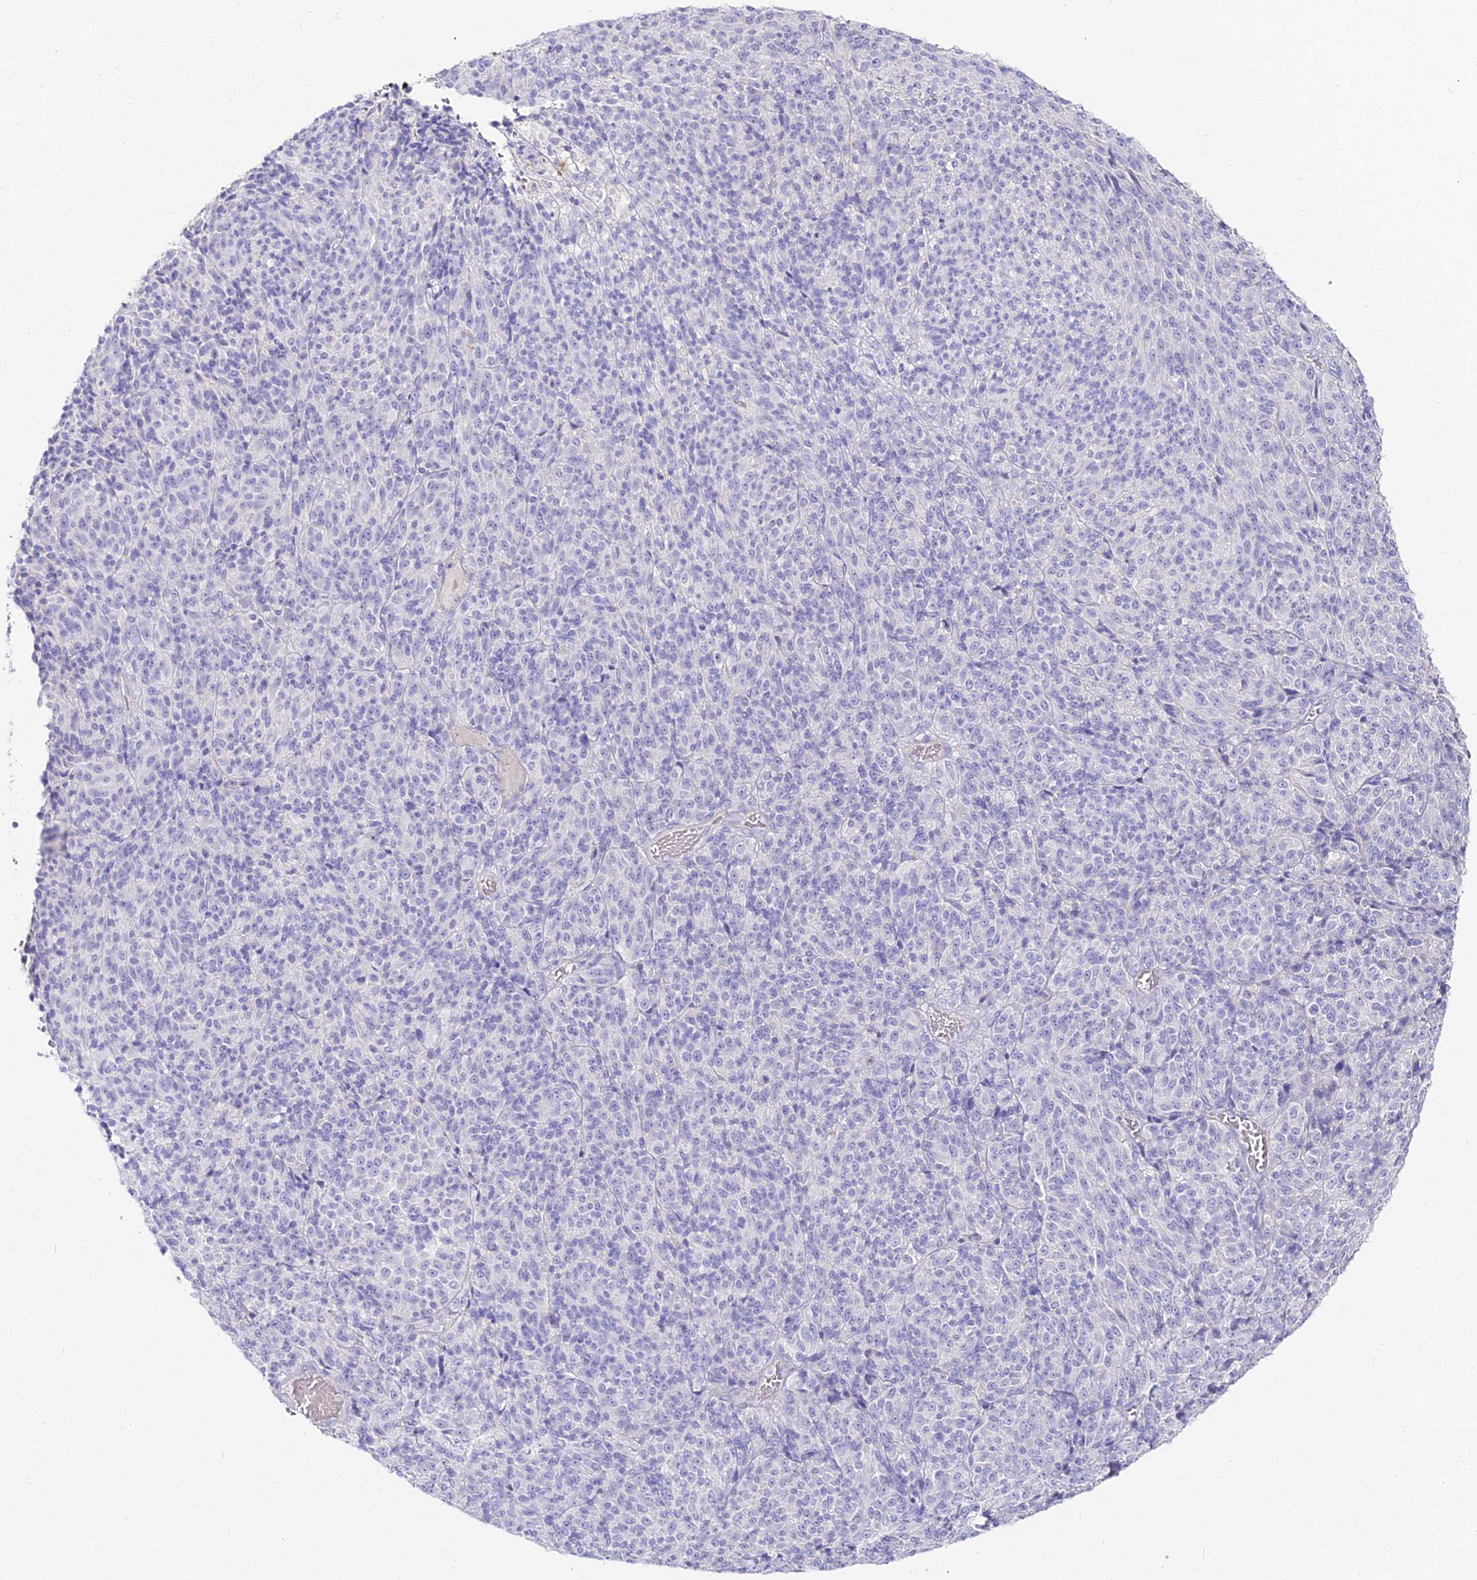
{"staining": {"intensity": "negative", "quantity": "none", "location": "none"}, "tissue": "melanoma", "cell_type": "Tumor cells", "image_type": "cancer", "snomed": [{"axis": "morphology", "description": "Malignant melanoma, Metastatic site"}, {"axis": "topography", "description": "Brain"}], "caption": "Tumor cells show no significant protein expression in malignant melanoma (metastatic site). (Brightfield microscopy of DAB immunohistochemistry (IHC) at high magnification).", "gene": "ALPG", "patient": {"sex": "female", "age": 56}}